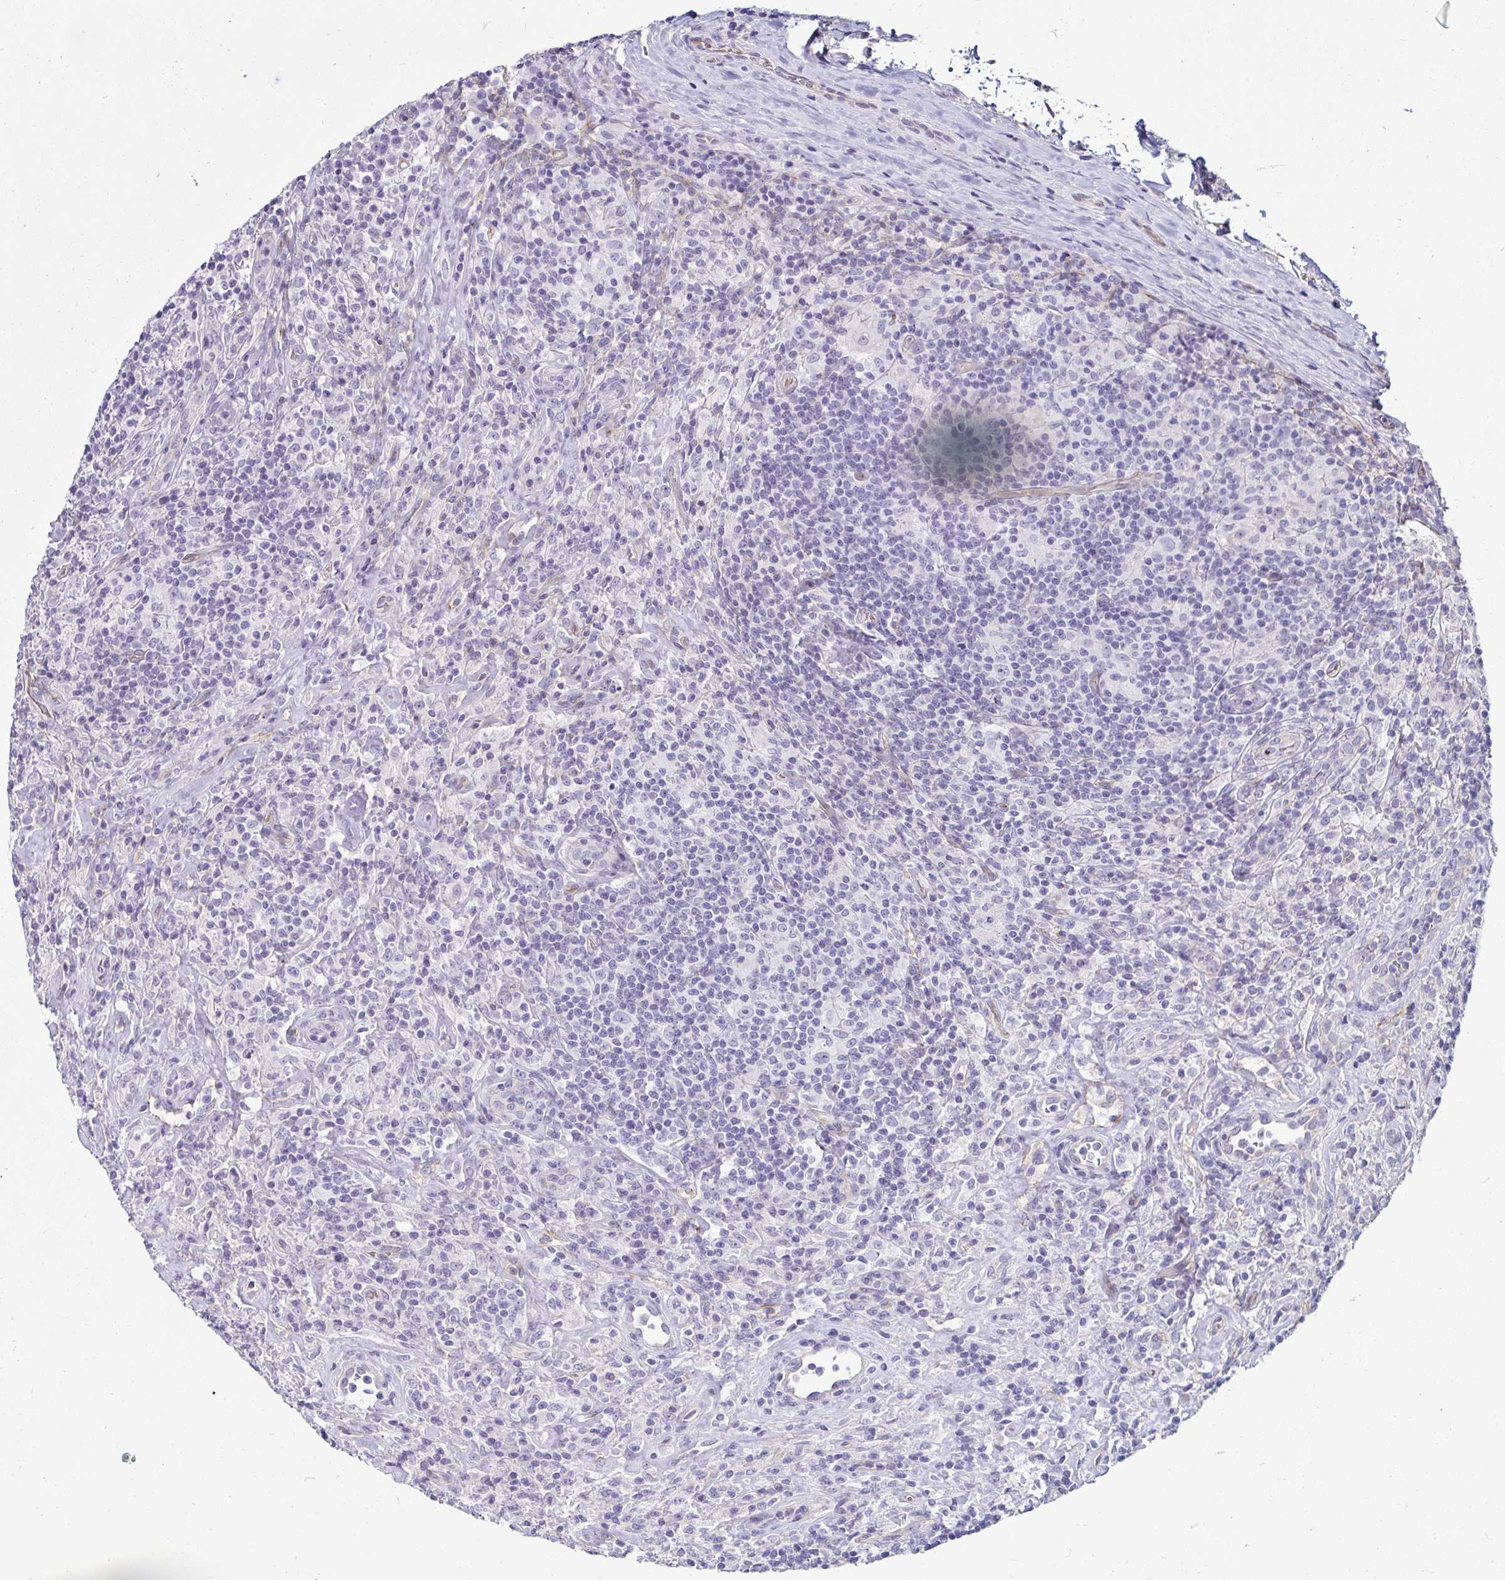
{"staining": {"intensity": "negative", "quantity": "none", "location": "none"}, "tissue": "lymphoma", "cell_type": "Tumor cells", "image_type": "cancer", "snomed": [{"axis": "morphology", "description": "Hodgkin's disease, NOS"}, {"axis": "morphology", "description": "Hodgkin's lymphoma, nodular sclerosis"}, {"axis": "topography", "description": "Lymph node"}], "caption": "There is no significant expression in tumor cells of lymphoma.", "gene": "CASP14", "patient": {"sex": "female", "age": 10}}